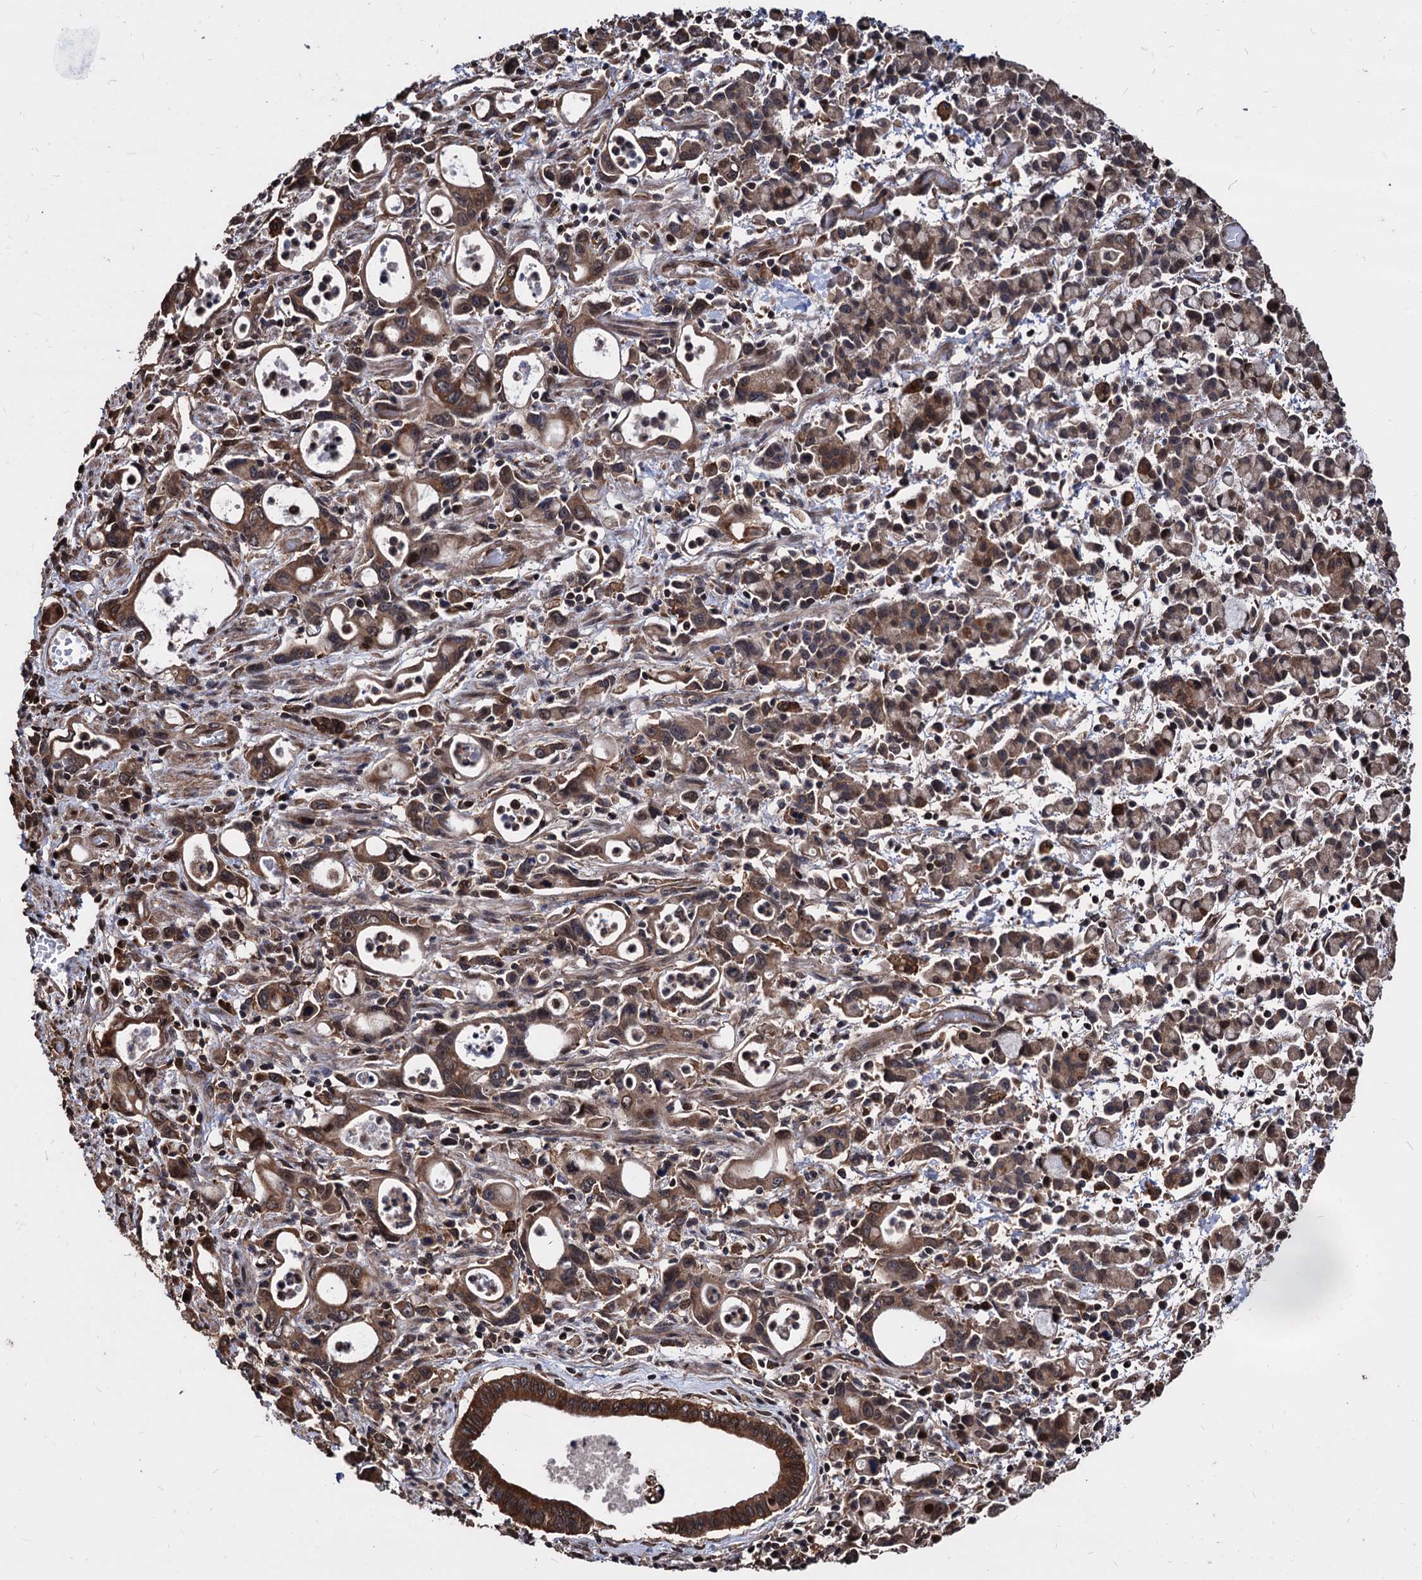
{"staining": {"intensity": "strong", "quantity": ">75%", "location": "cytoplasmic/membranous"}, "tissue": "stomach cancer", "cell_type": "Tumor cells", "image_type": "cancer", "snomed": [{"axis": "morphology", "description": "Adenocarcinoma, NOS"}, {"axis": "topography", "description": "Stomach, lower"}], "caption": "Tumor cells reveal strong cytoplasmic/membranous positivity in approximately >75% of cells in stomach cancer (adenocarcinoma).", "gene": "ANKRD12", "patient": {"sex": "female", "age": 43}}